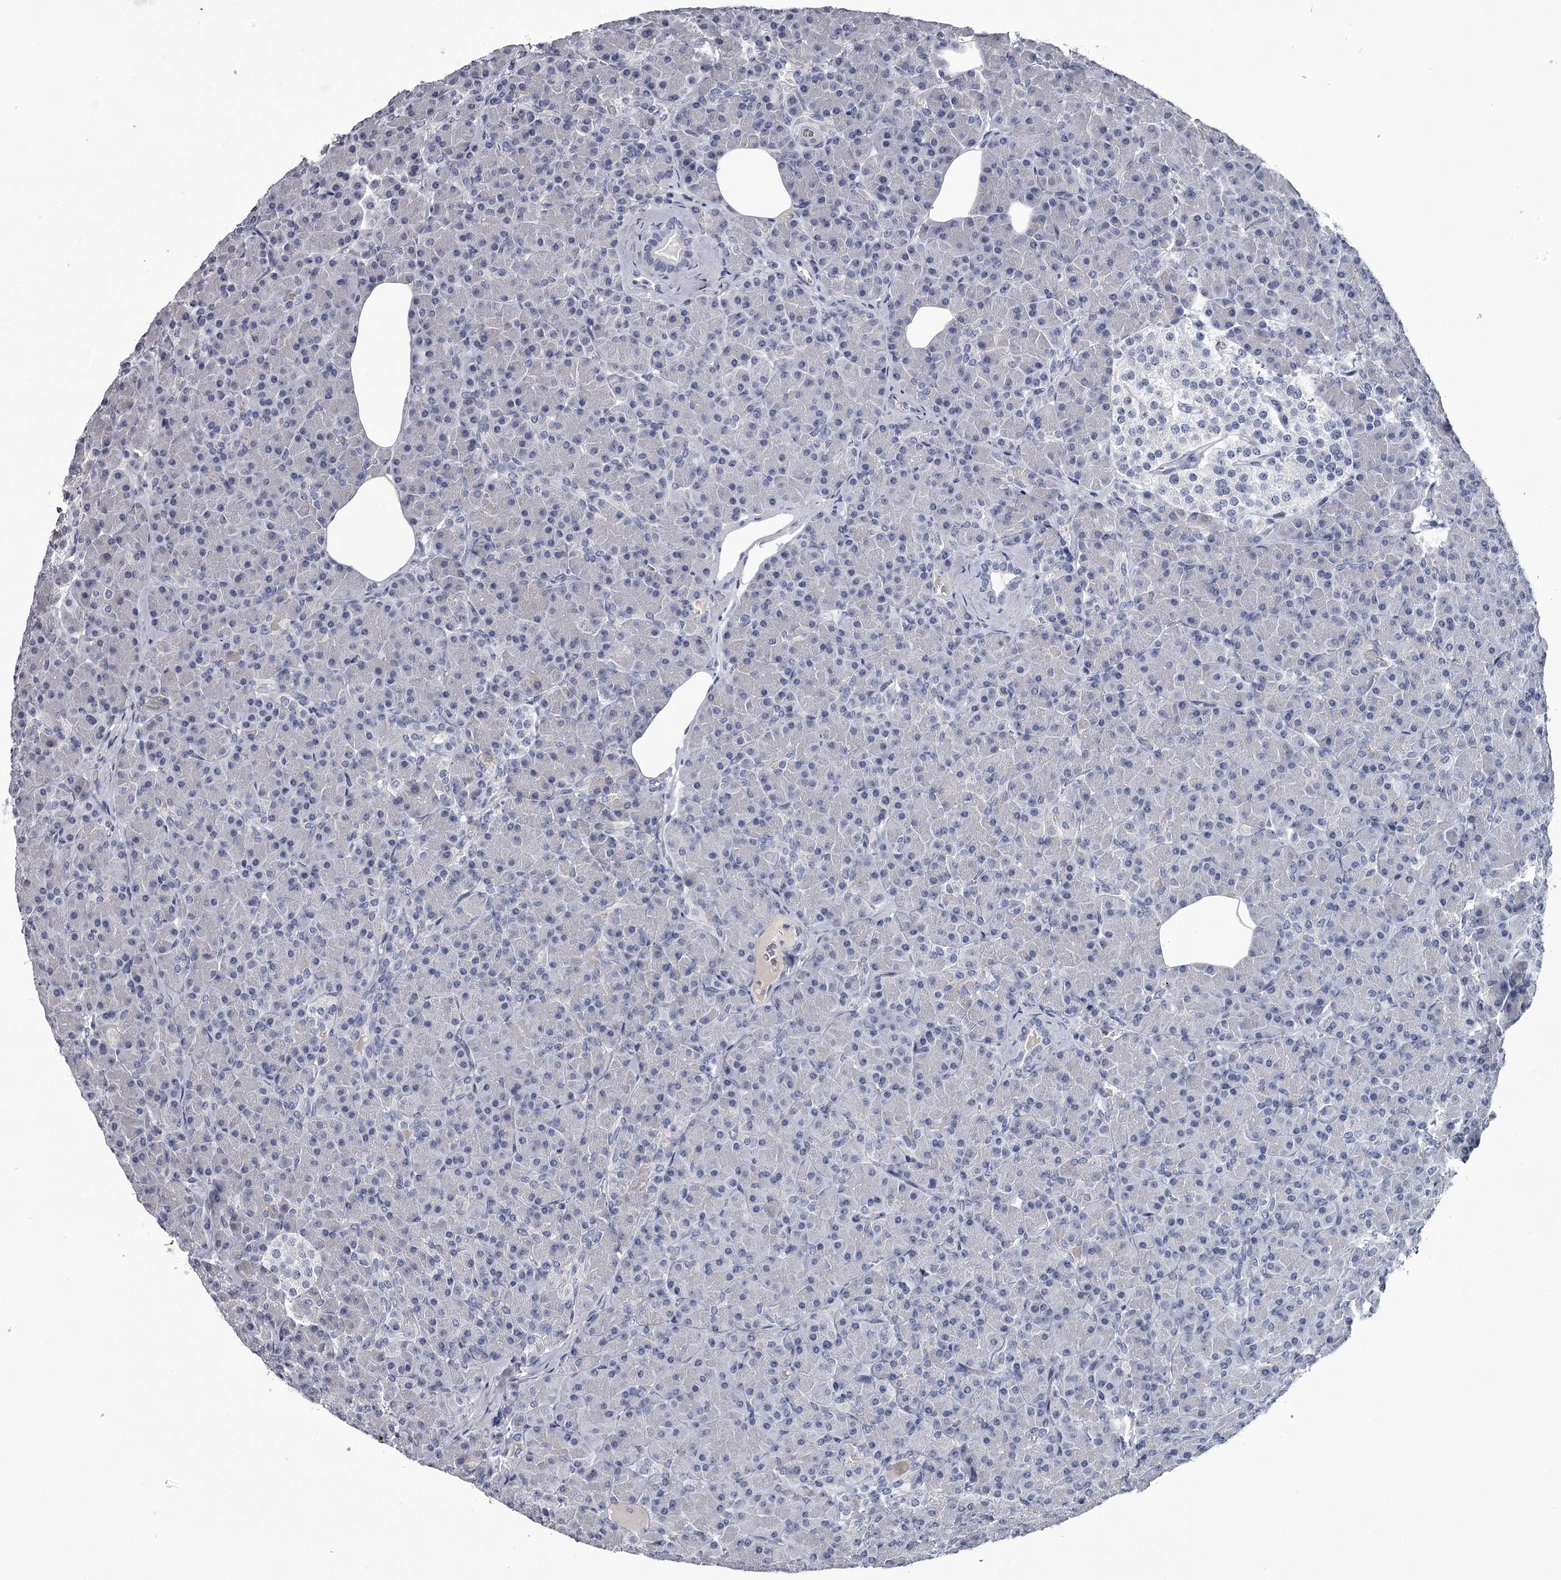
{"staining": {"intensity": "negative", "quantity": "none", "location": "none"}, "tissue": "pancreas", "cell_type": "Exocrine glandular cells", "image_type": "normal", "snomed": [{"axis": "morphology", "description": "Normal tissue, NOS"}, {"axis": "topography", "description": "Pancreas"}], "caption": "Photomicrograph shows no significant protein staining in exocrine glandular cells of normal pancreas.", "gene": "DAO", "patient": {"sex": "female", "age": 43}}